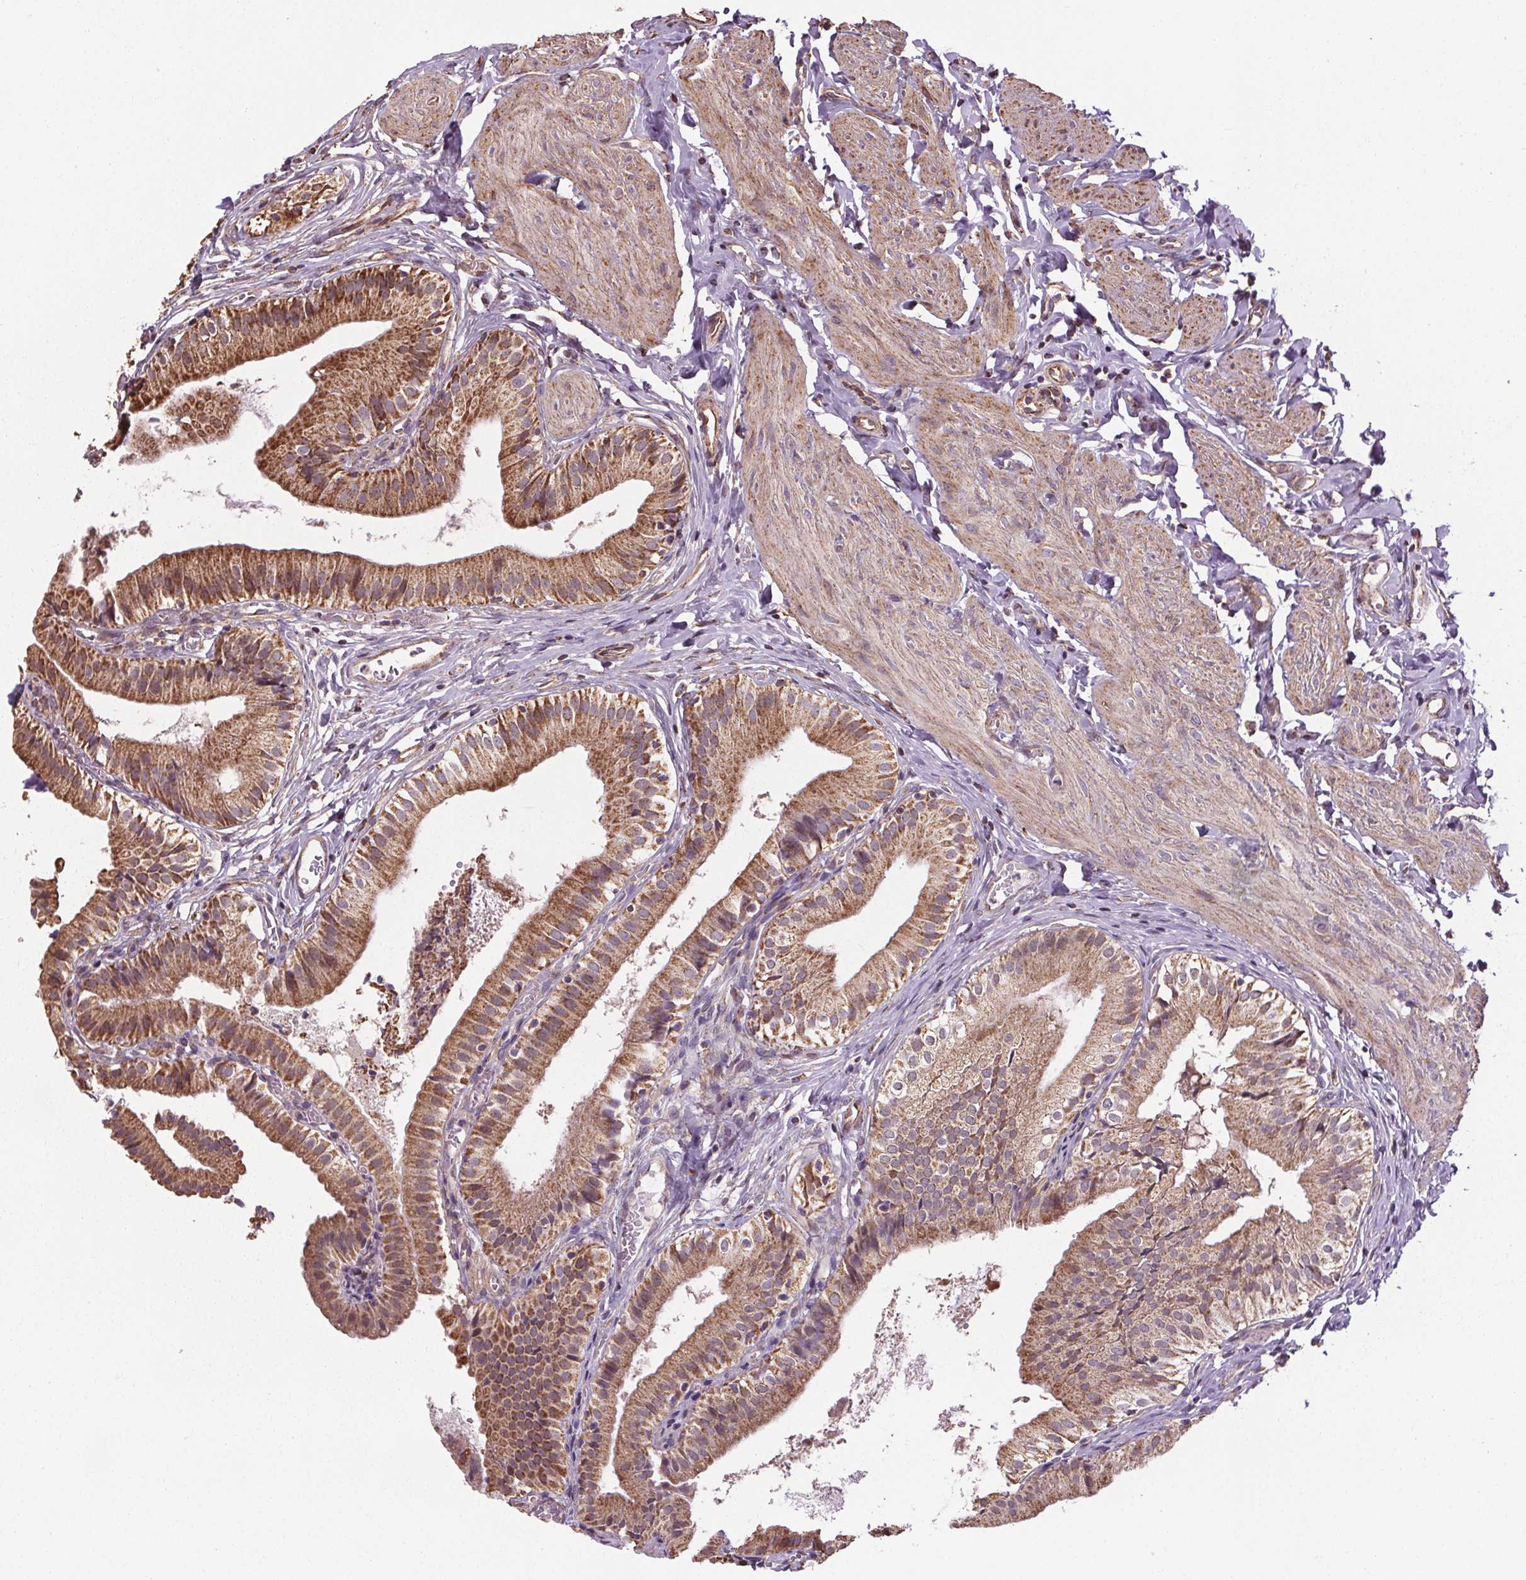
{"staining": {"intensity": "moderate", "quantity": ">75%", "location": "cytoplasmic/membranous"}, "tissue": "gallbladder", "cell_type": "Glandular cells", "image_type": "normal", "snomed": [{"axis": "morphology", "description": "Normal tissue, NOS"}, {"axis": "topography", "description": "Gallbladder"}], "caption": "High-power microscopy captured an immunohistochemistry photomicrograph of benign gallbladder, revealing moderate cytoplasmic/membranous expression in approximately >75% of glandular cells.", "gene": "ZNF548", "patient": {"sex": "female", "age": 47}}